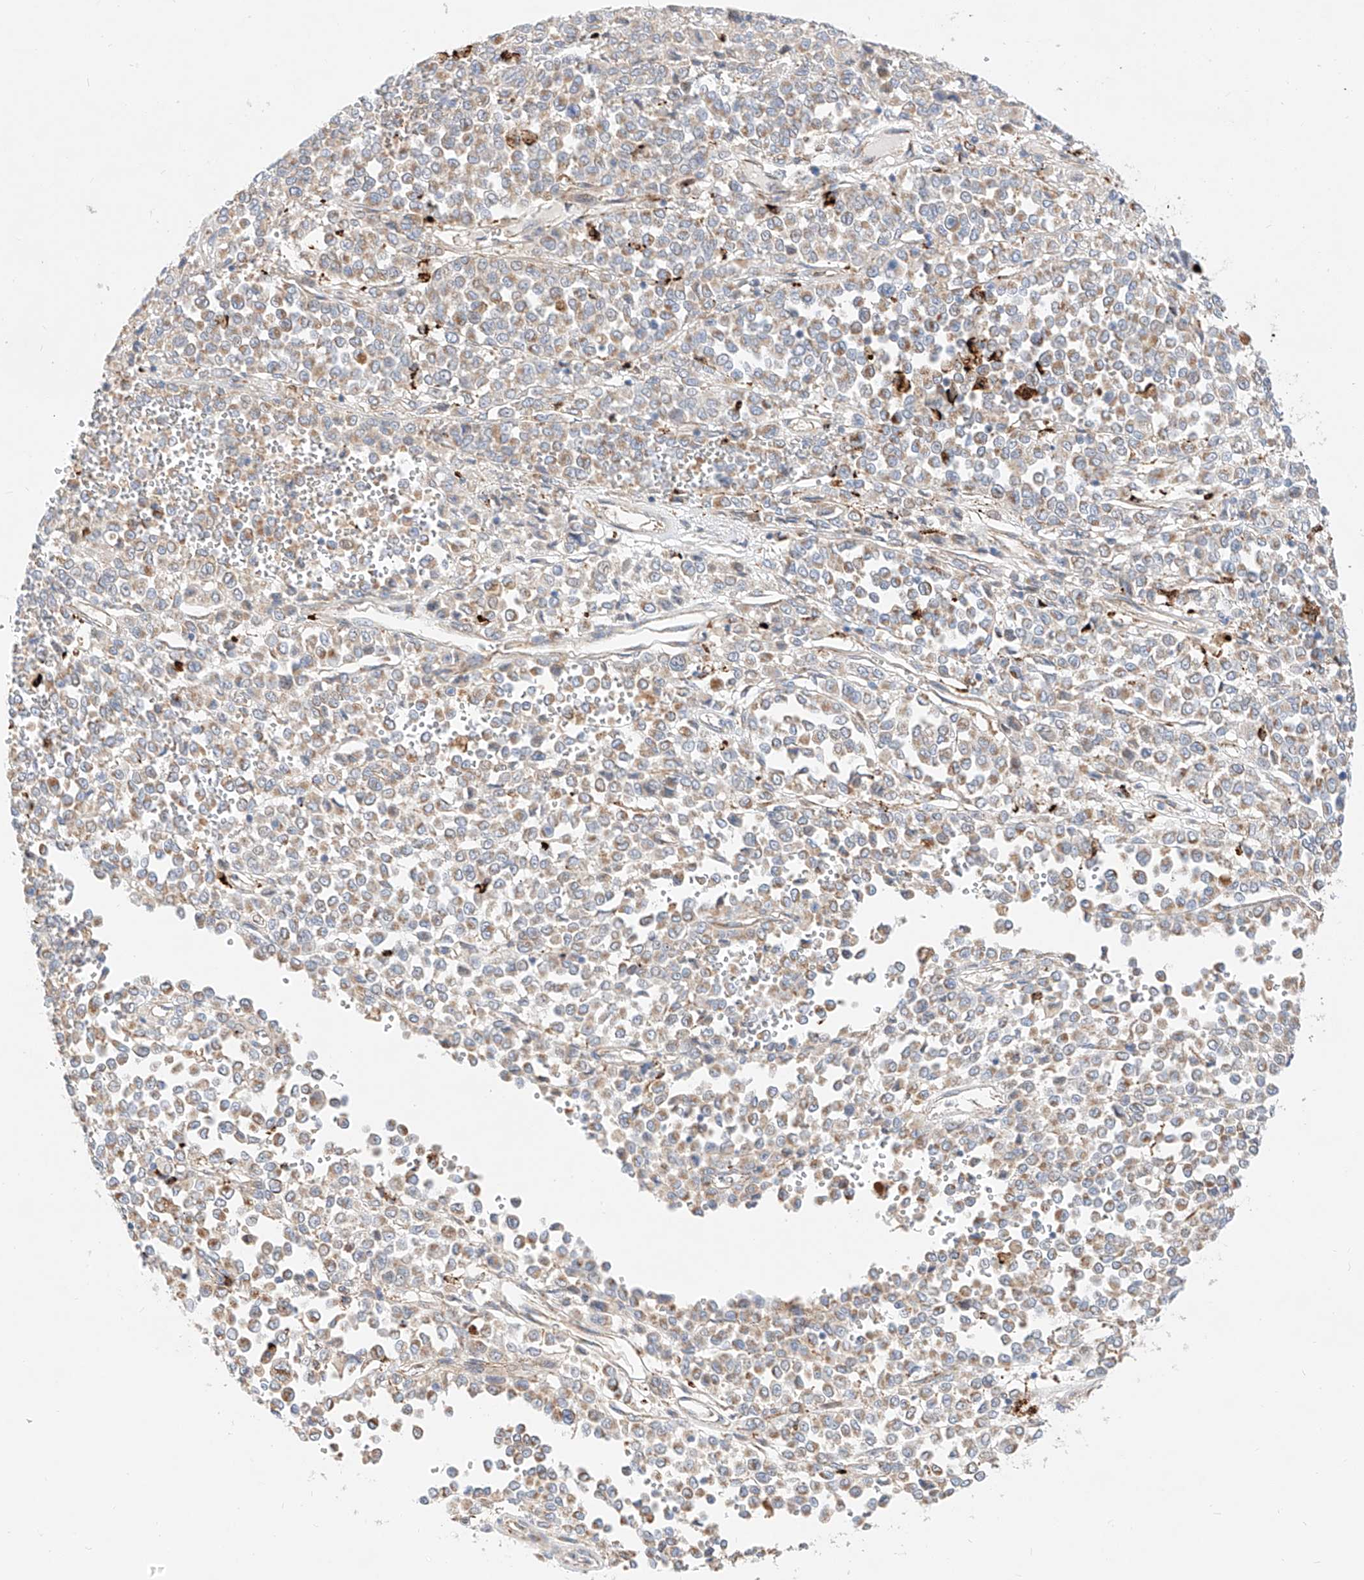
{"staining": {"intensity": "weak", "quantity": ">75%", "location": "cytoplasmic/membranous"}, "tissue": "melanoma", "cell_type": "Tumor cells", "image_type": "cancer", "snomed": [{"axis": "morphology", "description": "Malignant melanoma, Metastatic site"}, {"axis": "topography", "description": "Pancreas"}], "caption": "Immunohistochemical staining of malignant melanoma (metastatic site) exhibits weak cytoplasmic/membranous protein staining in about >75% of tumor cells. The staining was performed using DAB to visualize the protein expression in brown, while the nuclei were stained in blue with hematoxylin (Magnification: 20x).", "gene": "CST9", "patient": {"sex": "female", "age": 30}}